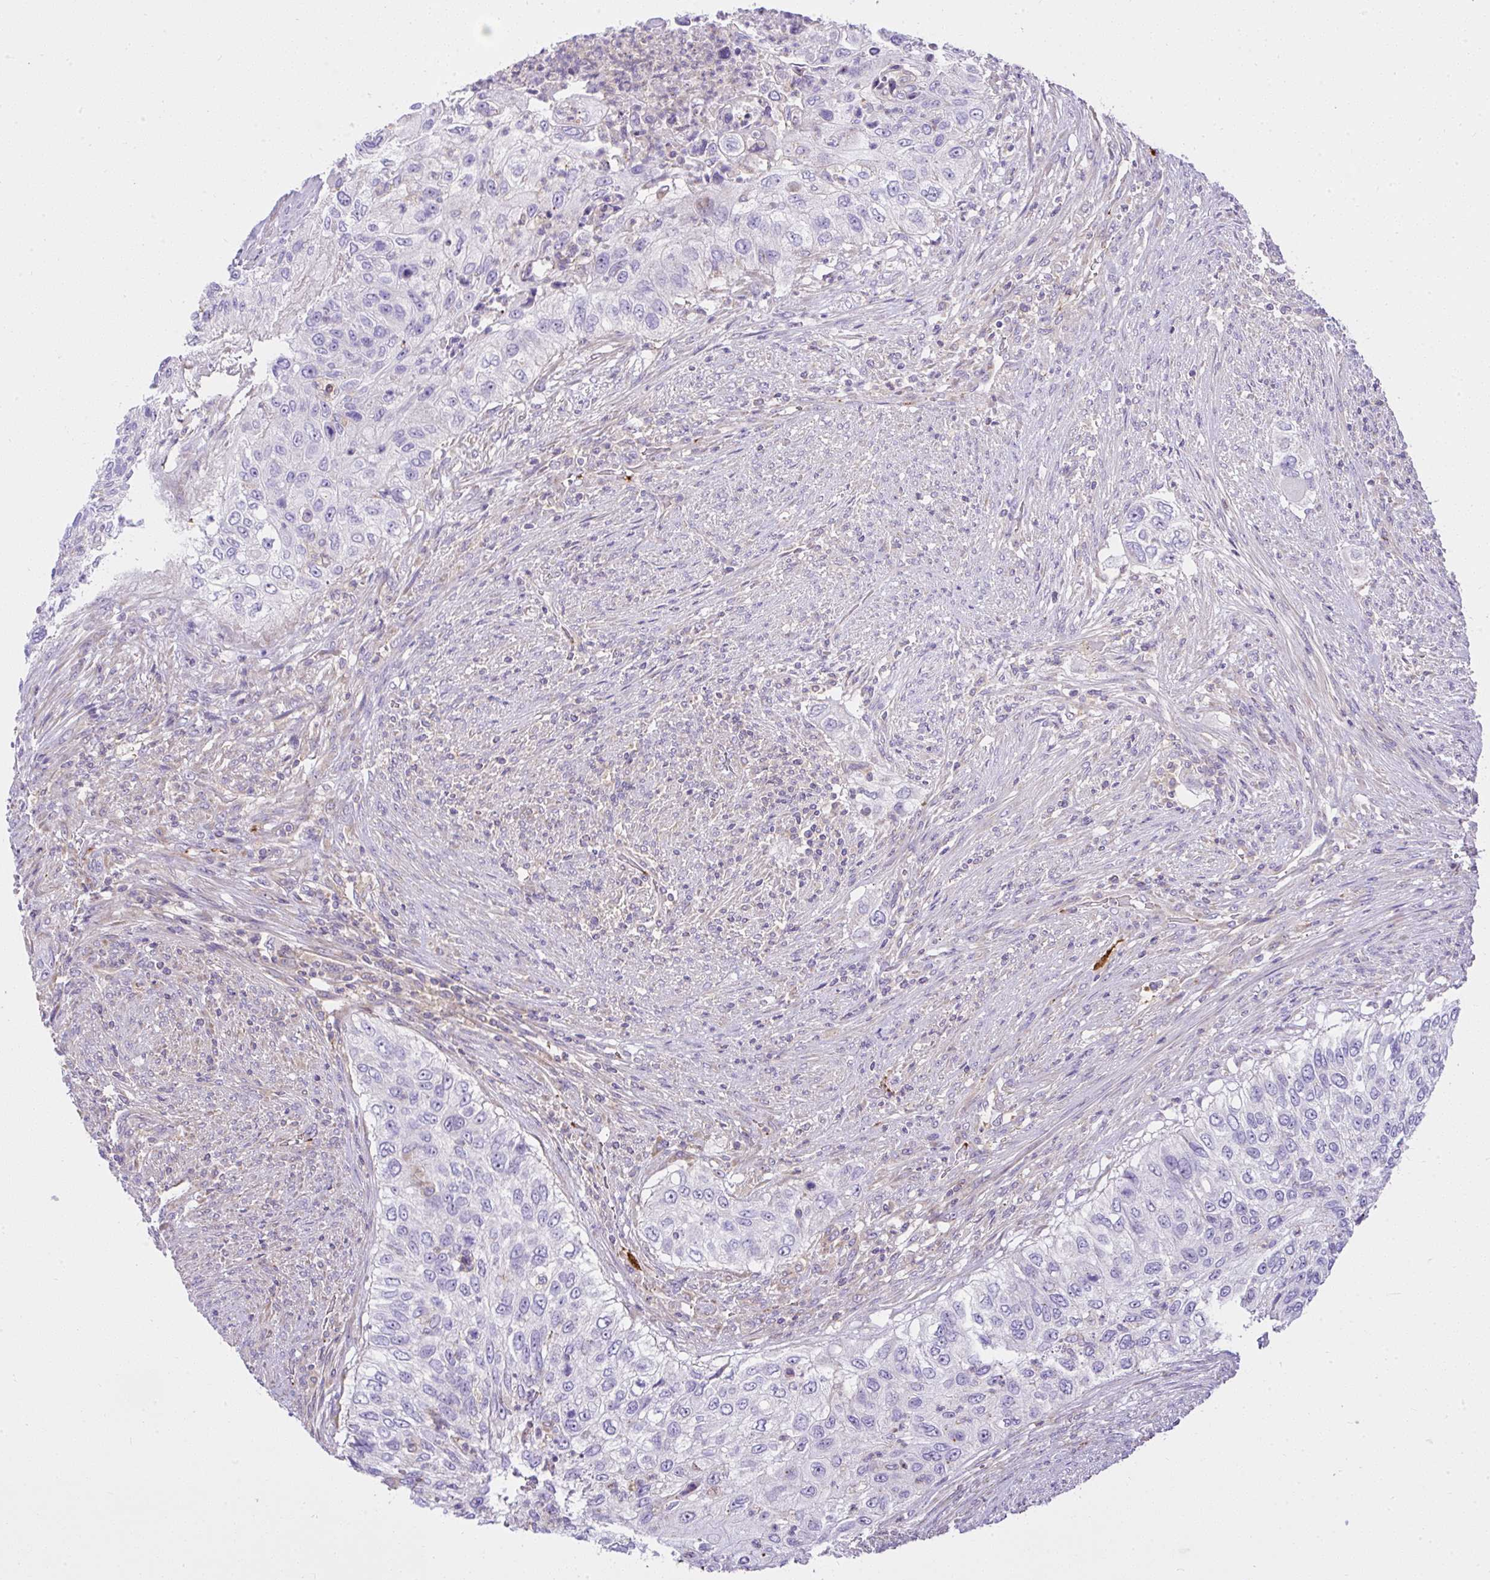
{"staining": {"intensity": "negative", "quantity": "none", "location": "none"}, "tissue": "urothelial cancer", "cell_type": "Tumor cells", "image_type": "cancer", "snomed": [{"axis": "morphology", "description": "Urothelial carcinoma, High grade"}, {"axis": "topography", "description": "Urinary bladder"}], "caption": "The image demonstrates no significant staining in tumor cells of urothelial cancer.", "gene": "CCDC142", "patient": {"sex": "female", "age": 60}}